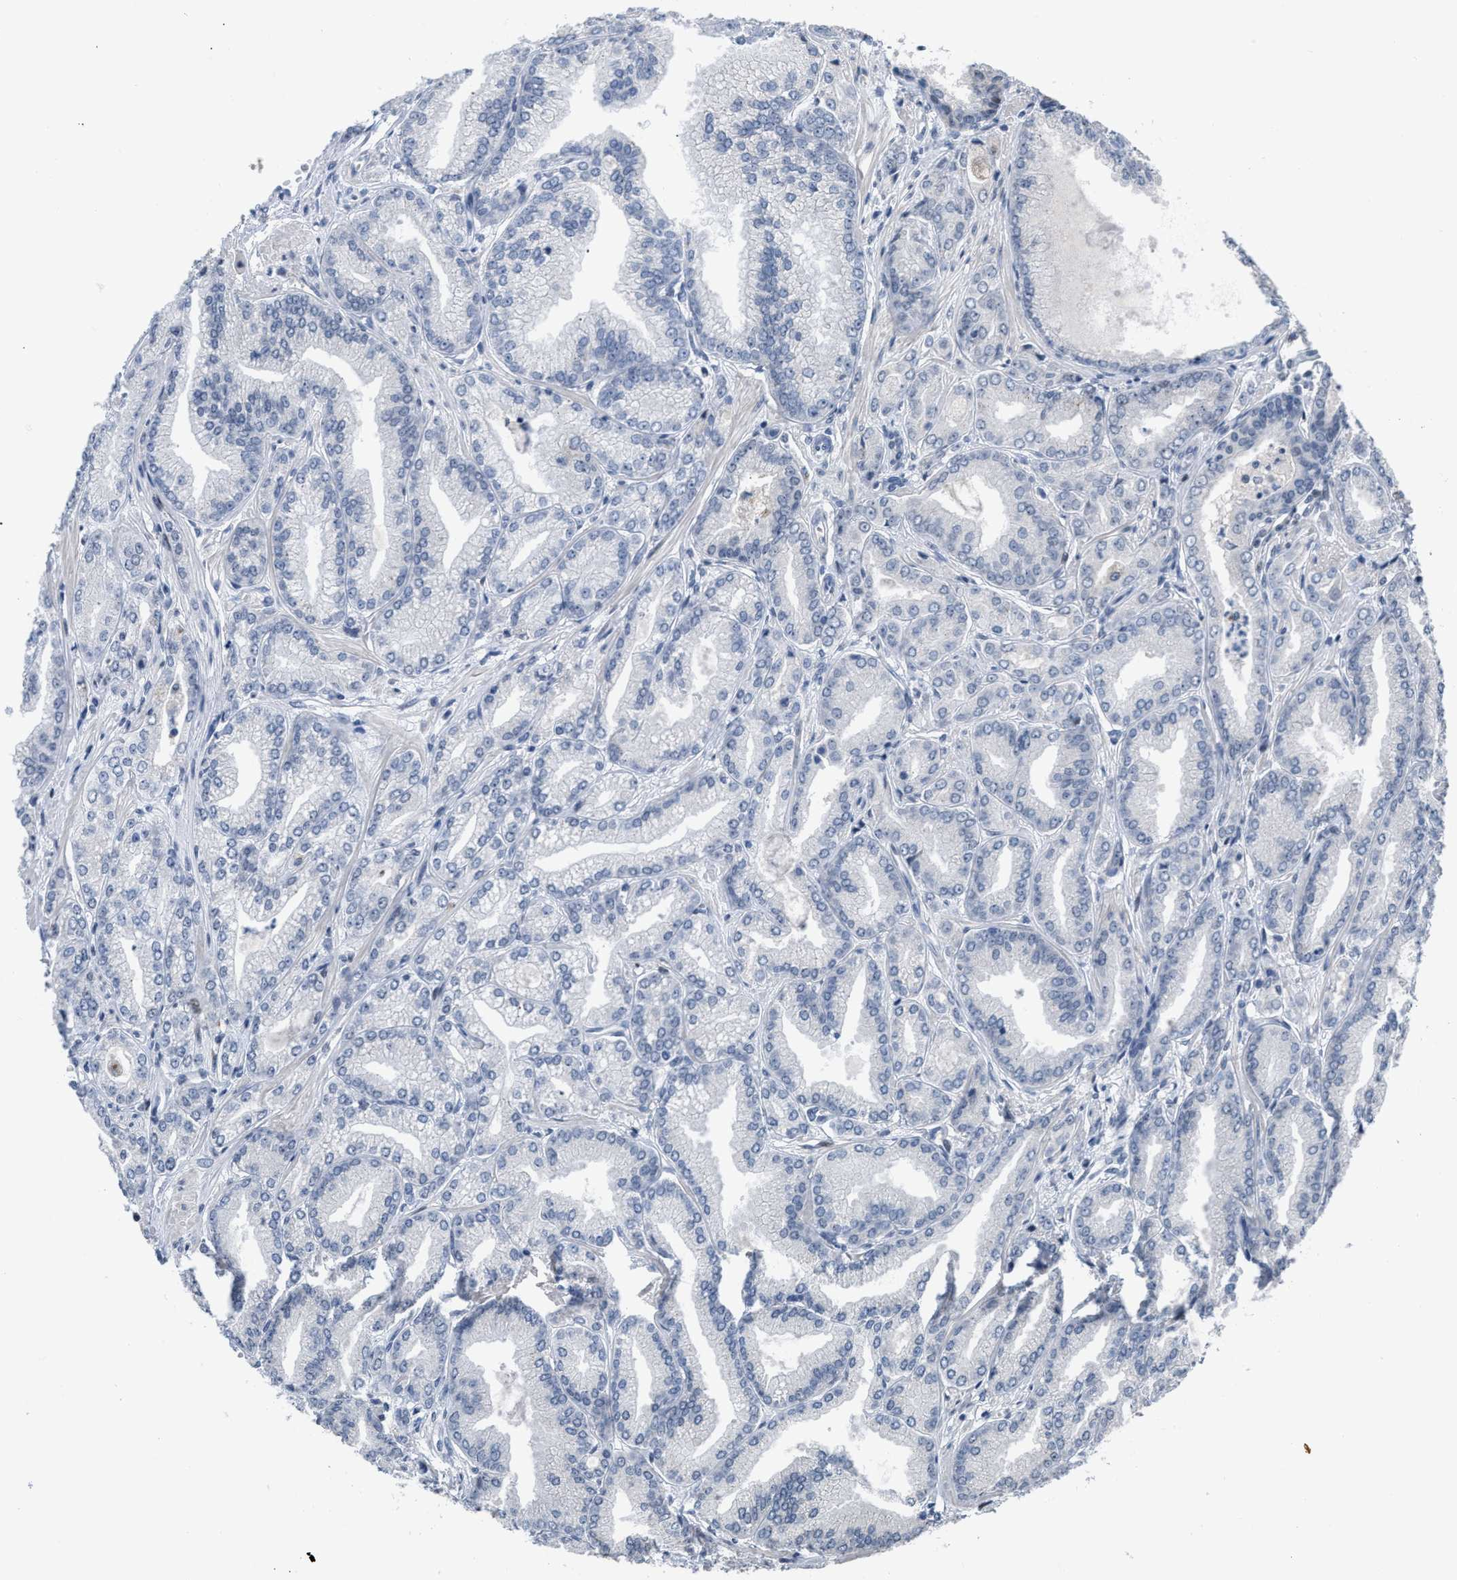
{"staining": {"intensity": "negative", "quantity": "none", "location": "none"}, "tissue": "prostate cancer", "cell_type": "Tumor cells", "image_type": "cancer", "snomed": [{"axis": "morphology", "description": "Adenocarcinoma, Low grade"}, {"axis": "topography", "description": "Prostate"}], "caption": "Tumor cells are negative for brown protein staining in prostate low-grade adenocarcinoma.", "gene": "SETDB1", "patient": {"sex": "male", "age": 52}}